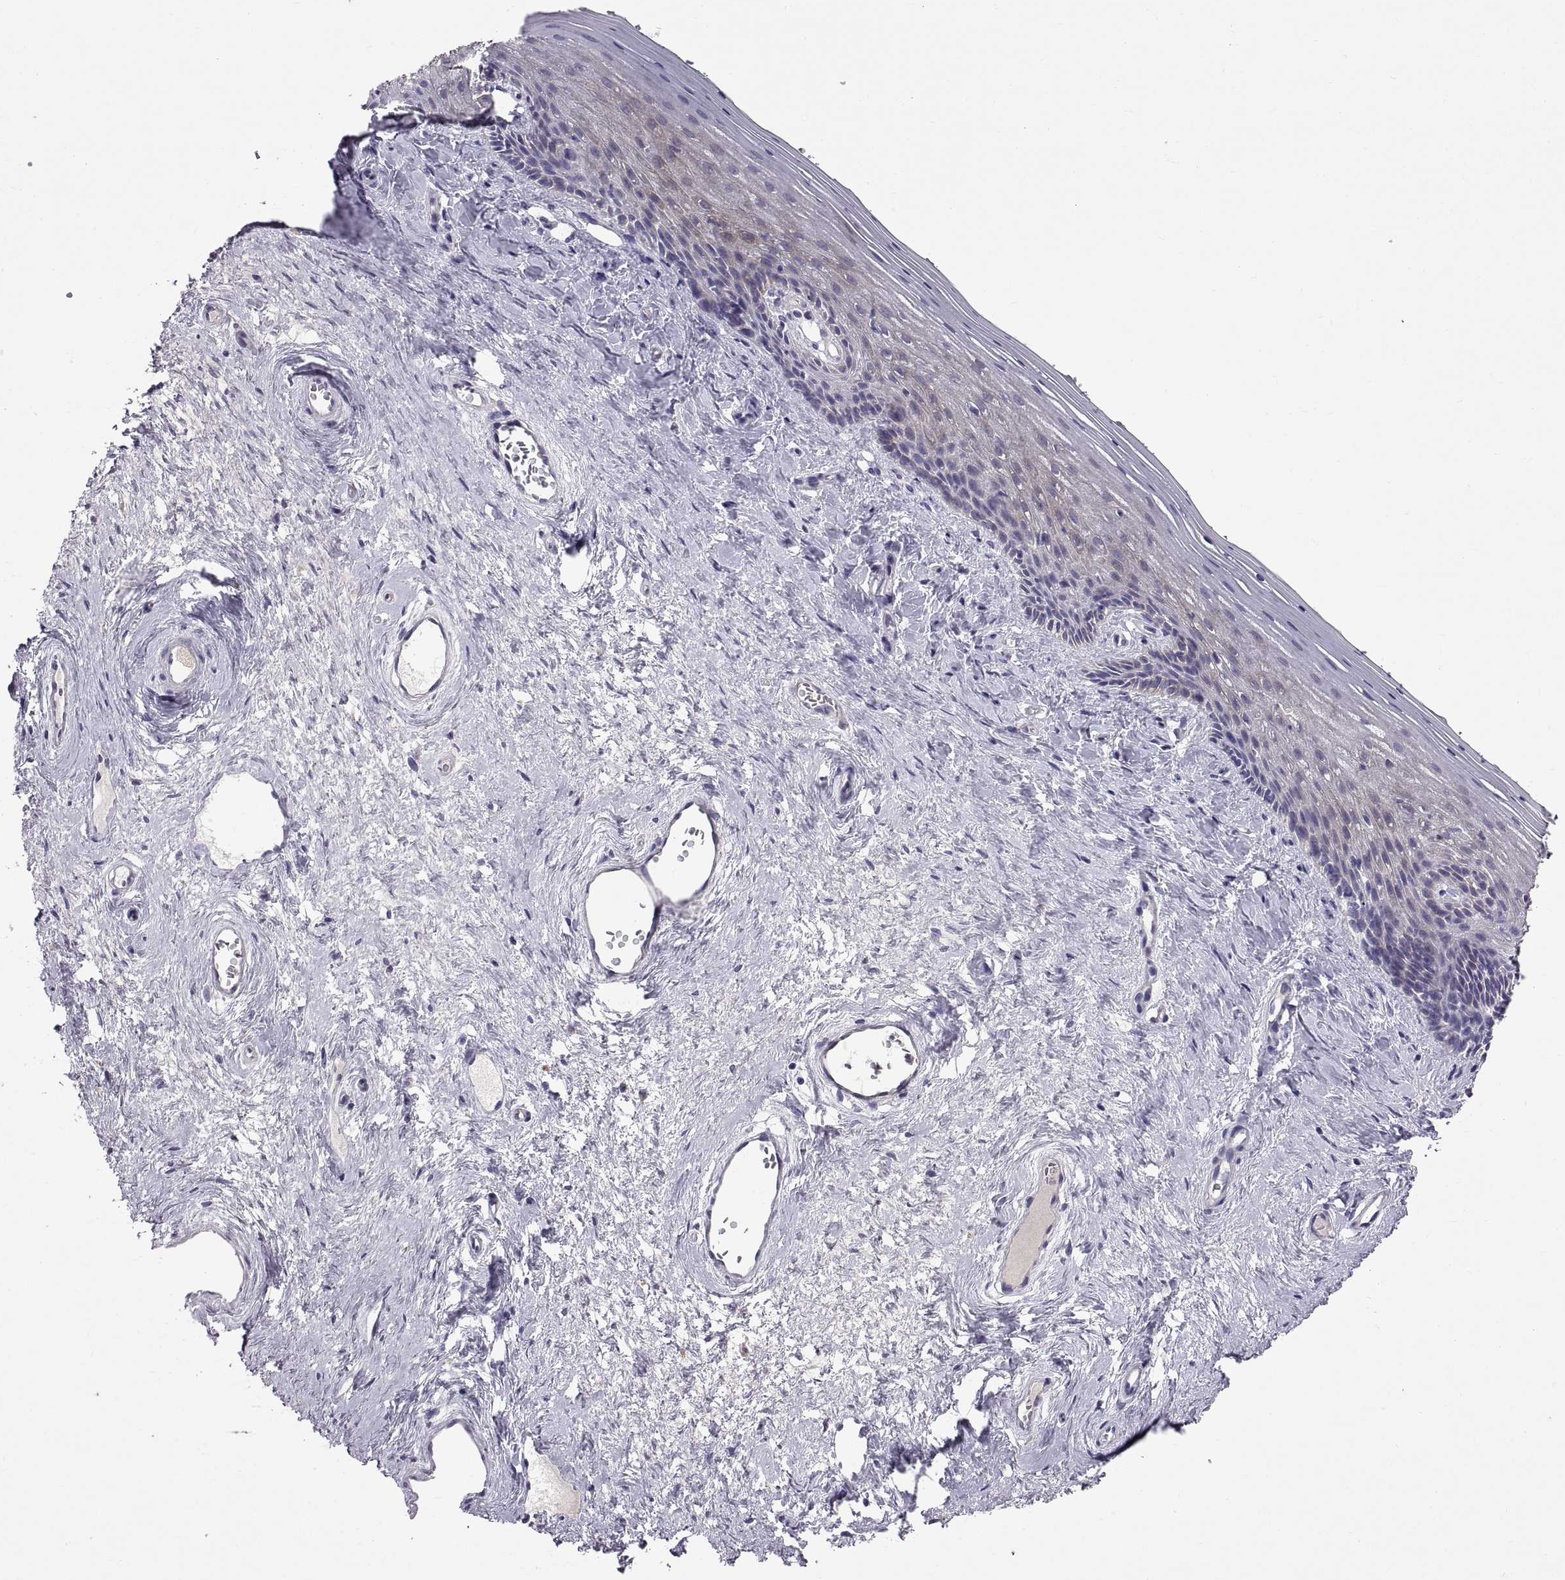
{"staining": {"intensity": "moderate", "quantity": "<25%", "location": "cytoplasmic/membranous"}, "tissue": "vagina", "cell_type": "Squamous epithelial cells", "image_type": "normal", "snomed": [{"axis": "morphology", "description": "Normal tissue, NOS"}, {"axis": "topography", "description": "Vagina"}], "caption": "This photomicrograph demonstrates immunohistochemistry staining of benign human vagina, with low moderate cytoplasmic/membranous positivity in approximately <25% of squamous epithelial cells.", "gene": "ARSL", "patient": {"sex": "female", "age": 45}}